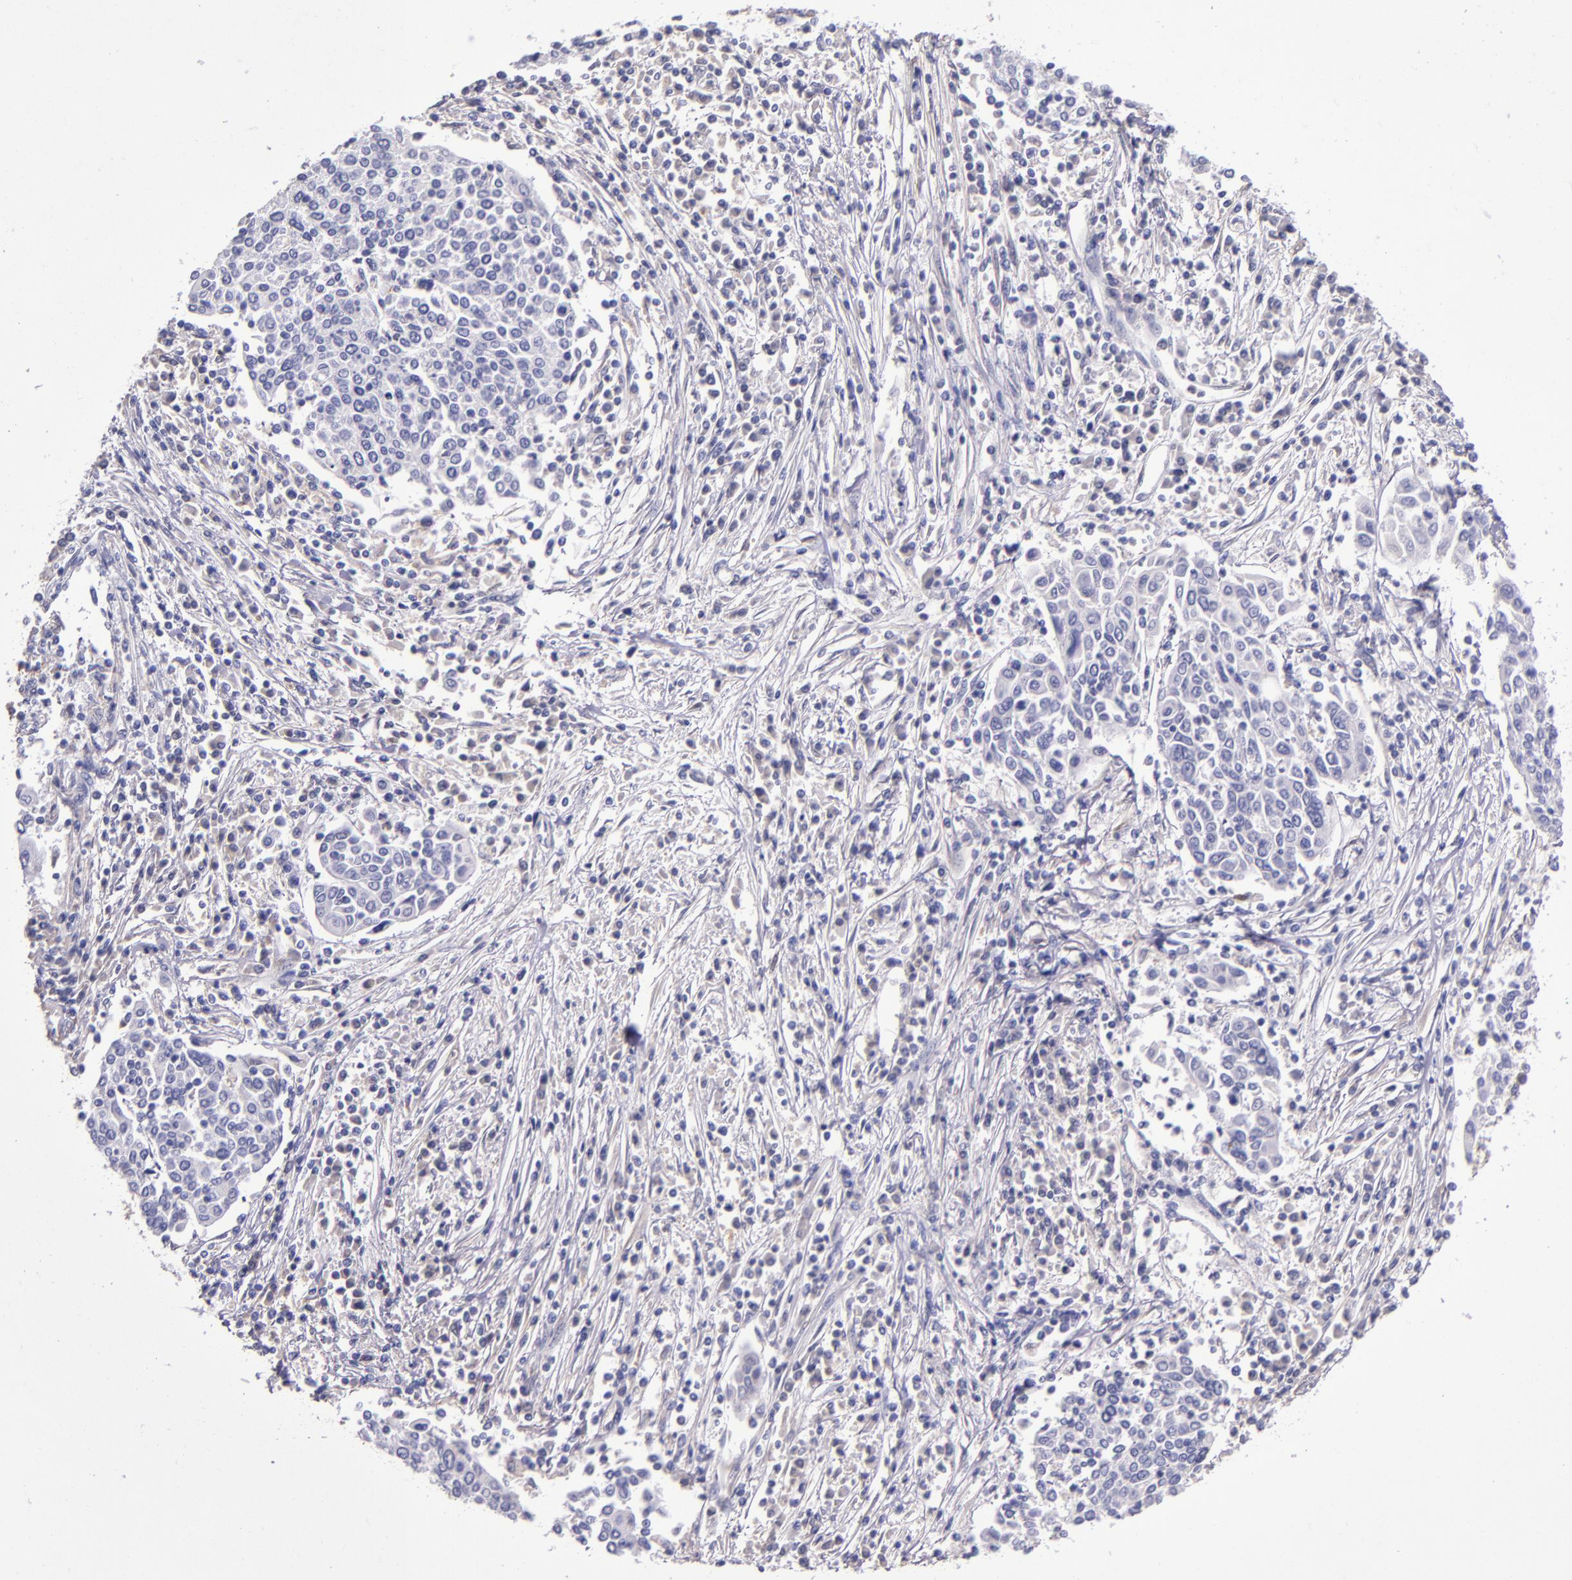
{"staining": {"intensity": "negative", "quantity": "none", "location": "none"}, "tissue": "cervical cancer", "cell_type": "Tumor cells", "image_type": "cancer", "snomed": [{"axis": "morphology", "description": "Squamous cell carcinoma, NOS"}, {"axis": "topography", "description": "Cervix"}], "caption": "Human cervical cancer (squamous cell carcinoma) stained for a protein using immunohistochemistry (IHC) shows no expression in tumor cells.", "gene": "CLEC3B", "patient": {"sex": "female", "age": 40}}